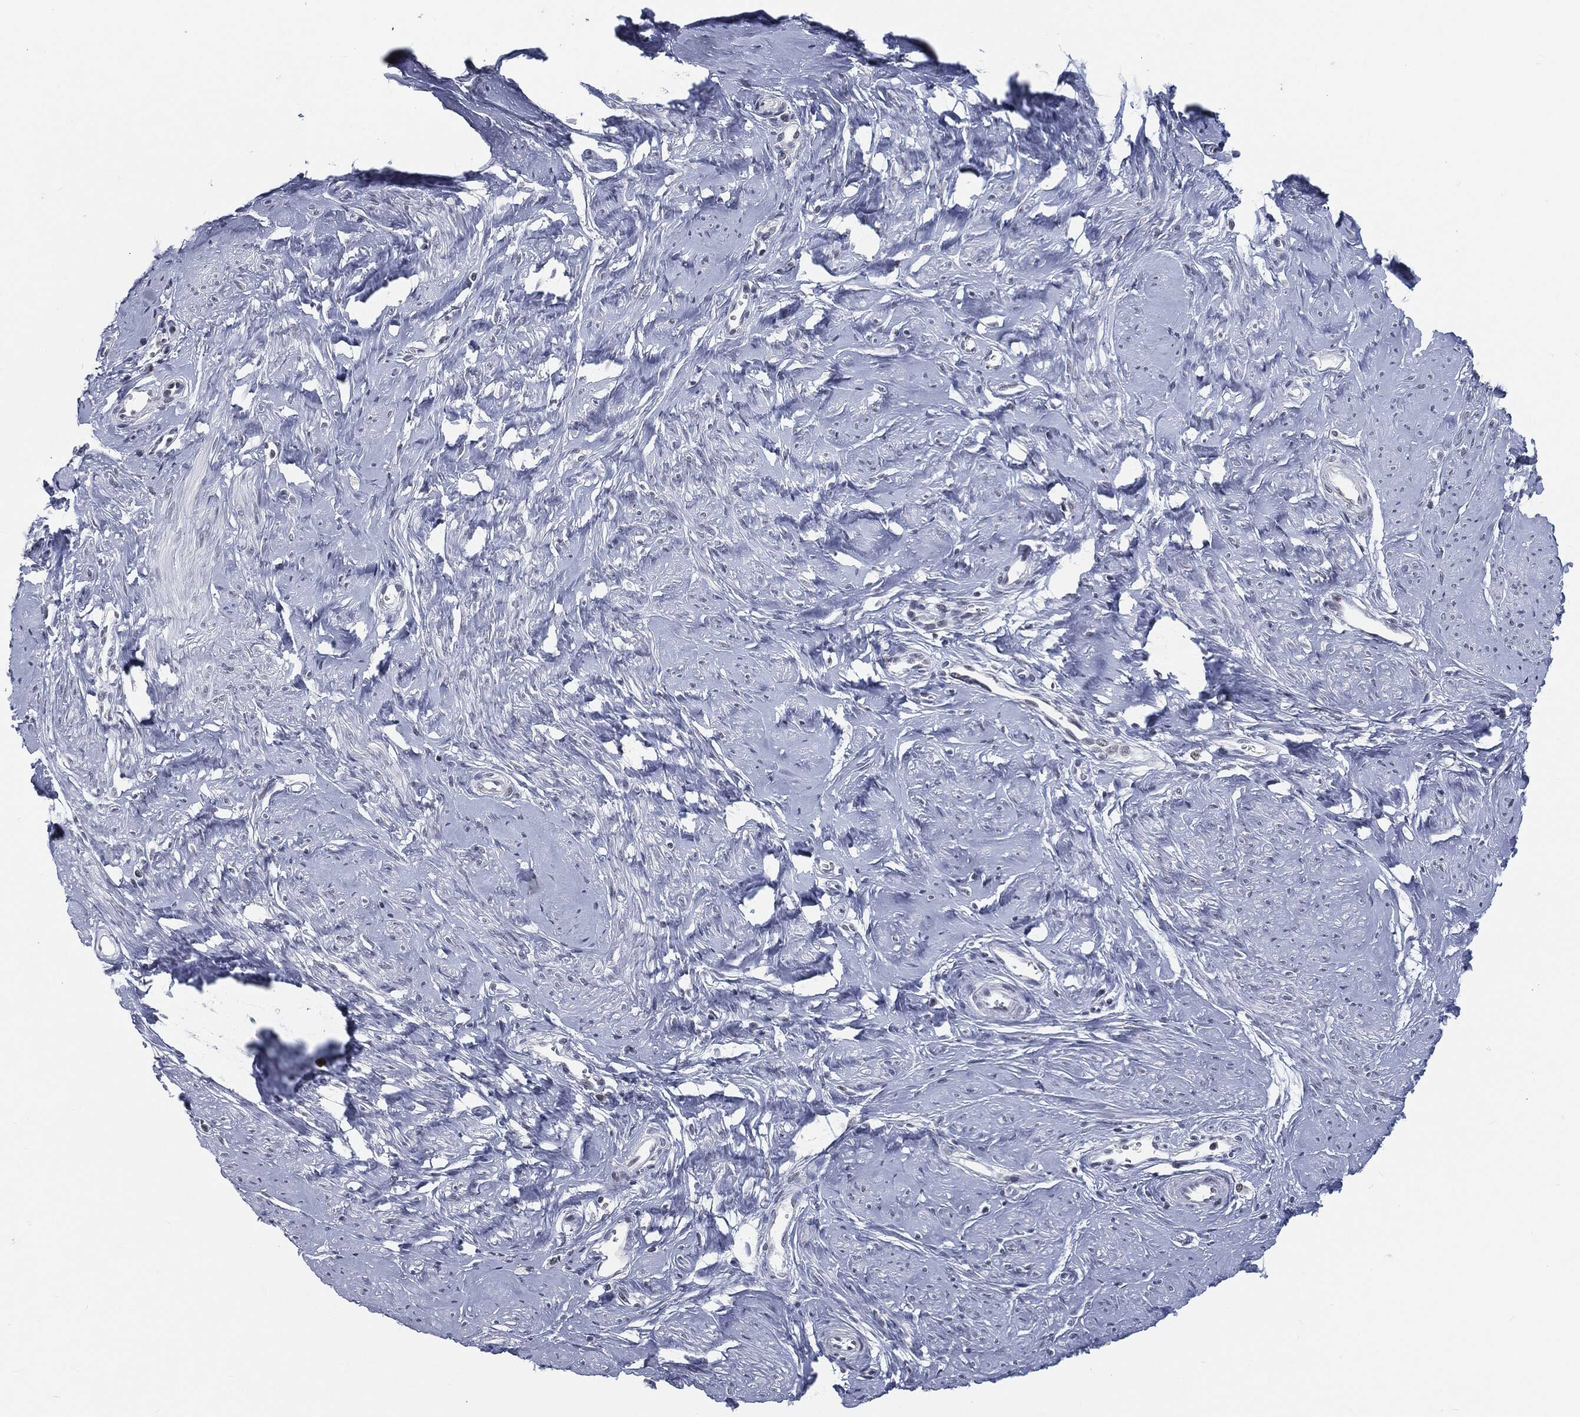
{"staining": {"intensity": "negative", "quantity": "none", "location": "none"}, "tissue": "smooth muscle", "cell_type": "Smooth muscle cells", "image_type": "normal", "snomed": [{"axis": "morphology", "description": "Normal tissue, NOS"}, {"axis": "topography", "description": "Smooth muscle"}], "caption": "This image is of benign smooth muscle stained with immunohistochemistry (IHC) to label a protein in brown with the nuclei are counter-stained blue. There is no staining in smooth muscle cells.", "gene": "ANXA1", "patient": {"sex": "female", "age": 48}}